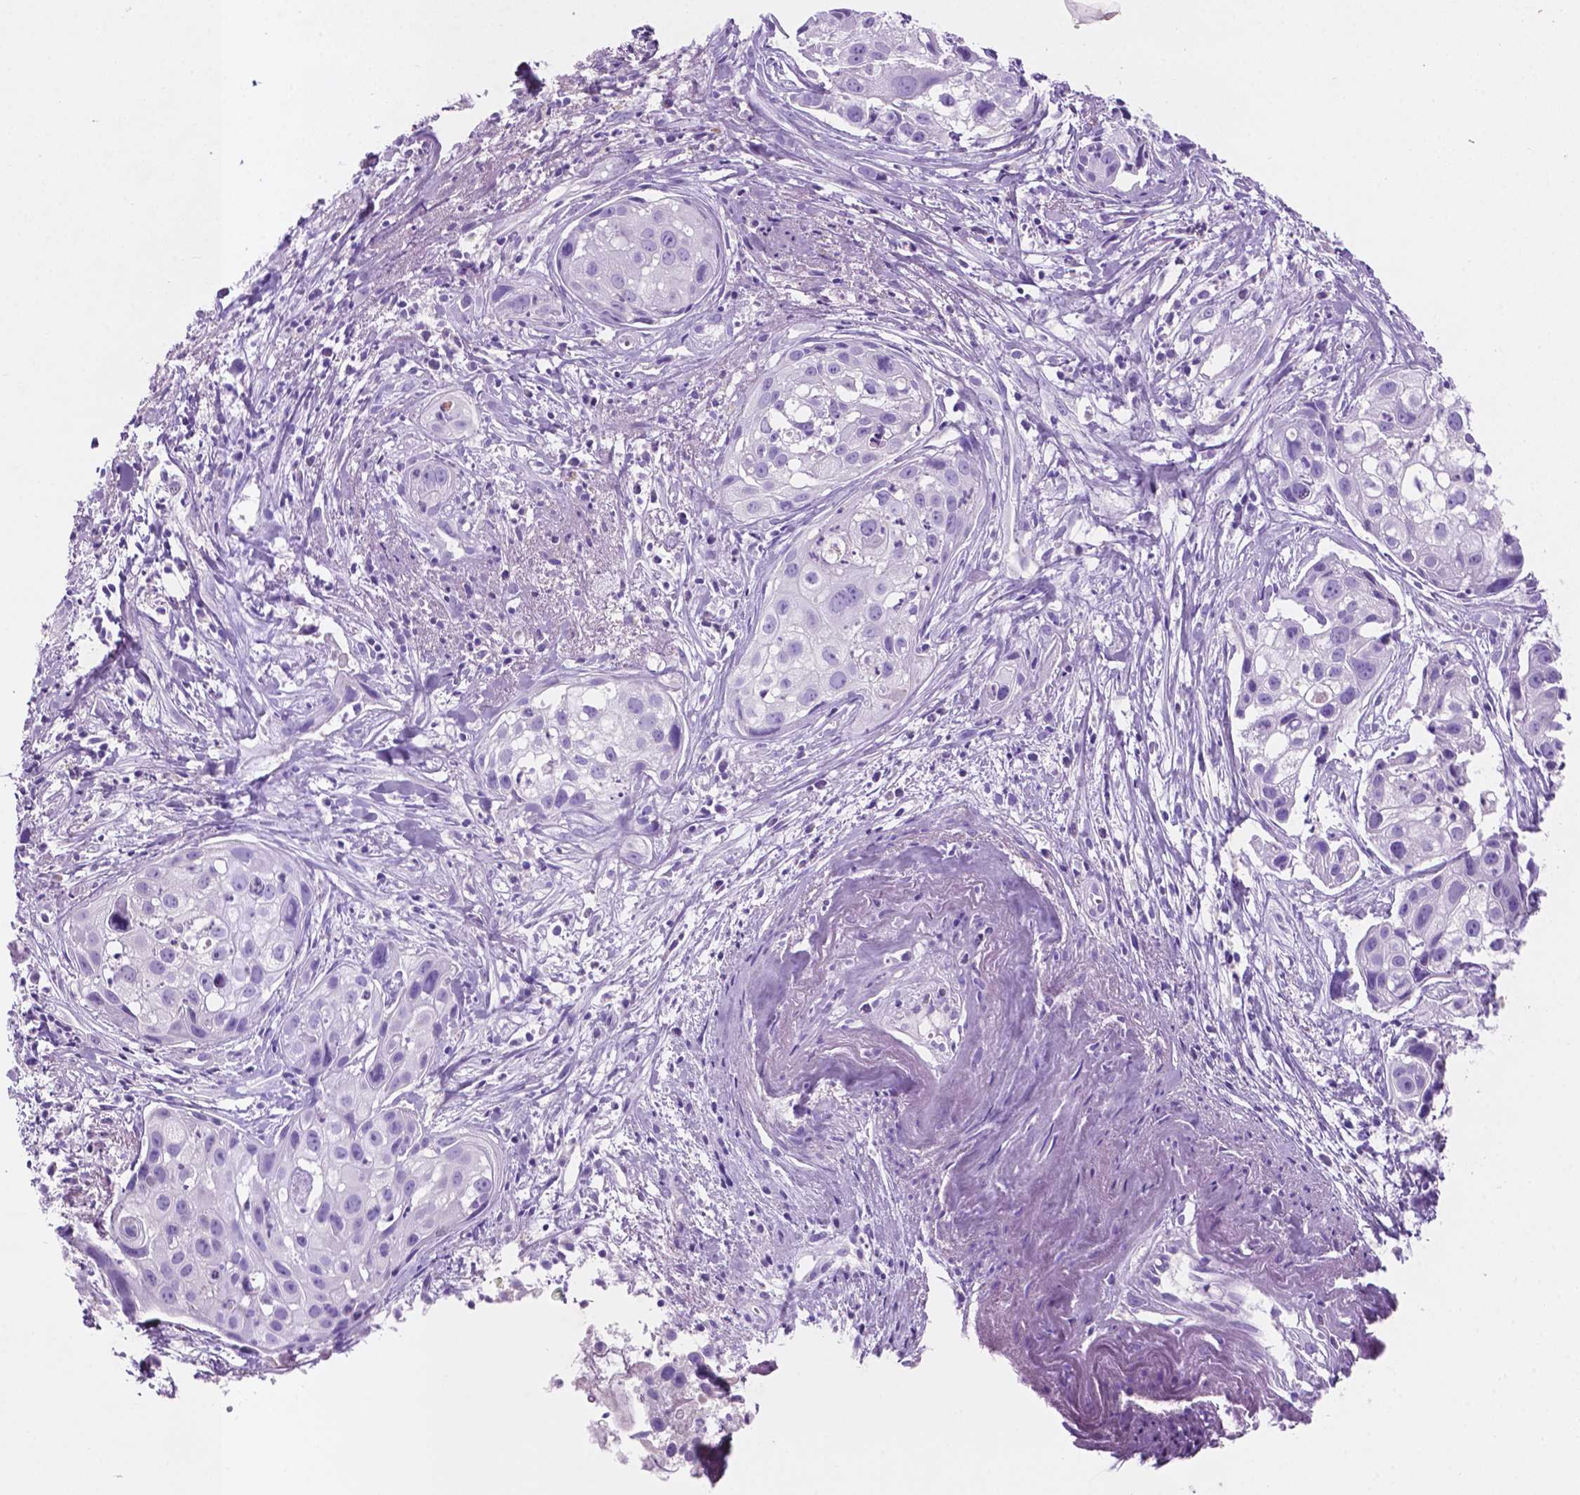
{"staining": {"intensity": "negative", "quantity": "none", "location": "none"}, "tissue": "cervical cancer", "cell_type": "Tumor cells", "image_type": "cancer", "snomed": [{"axis": "morphology", "description": "Squamous cell carcinoma, NOS"}, {"axis": "topography", "description": "Cervix"}], "caption": "Immunohistochemistry (IHC) of cervical cancer (squamous cell carcinoma) displays no positivity in tumor cells. Nuclei are stained in blue.", "gene": "POU4F1", "patient": {"sex": "female", "age": 53}}